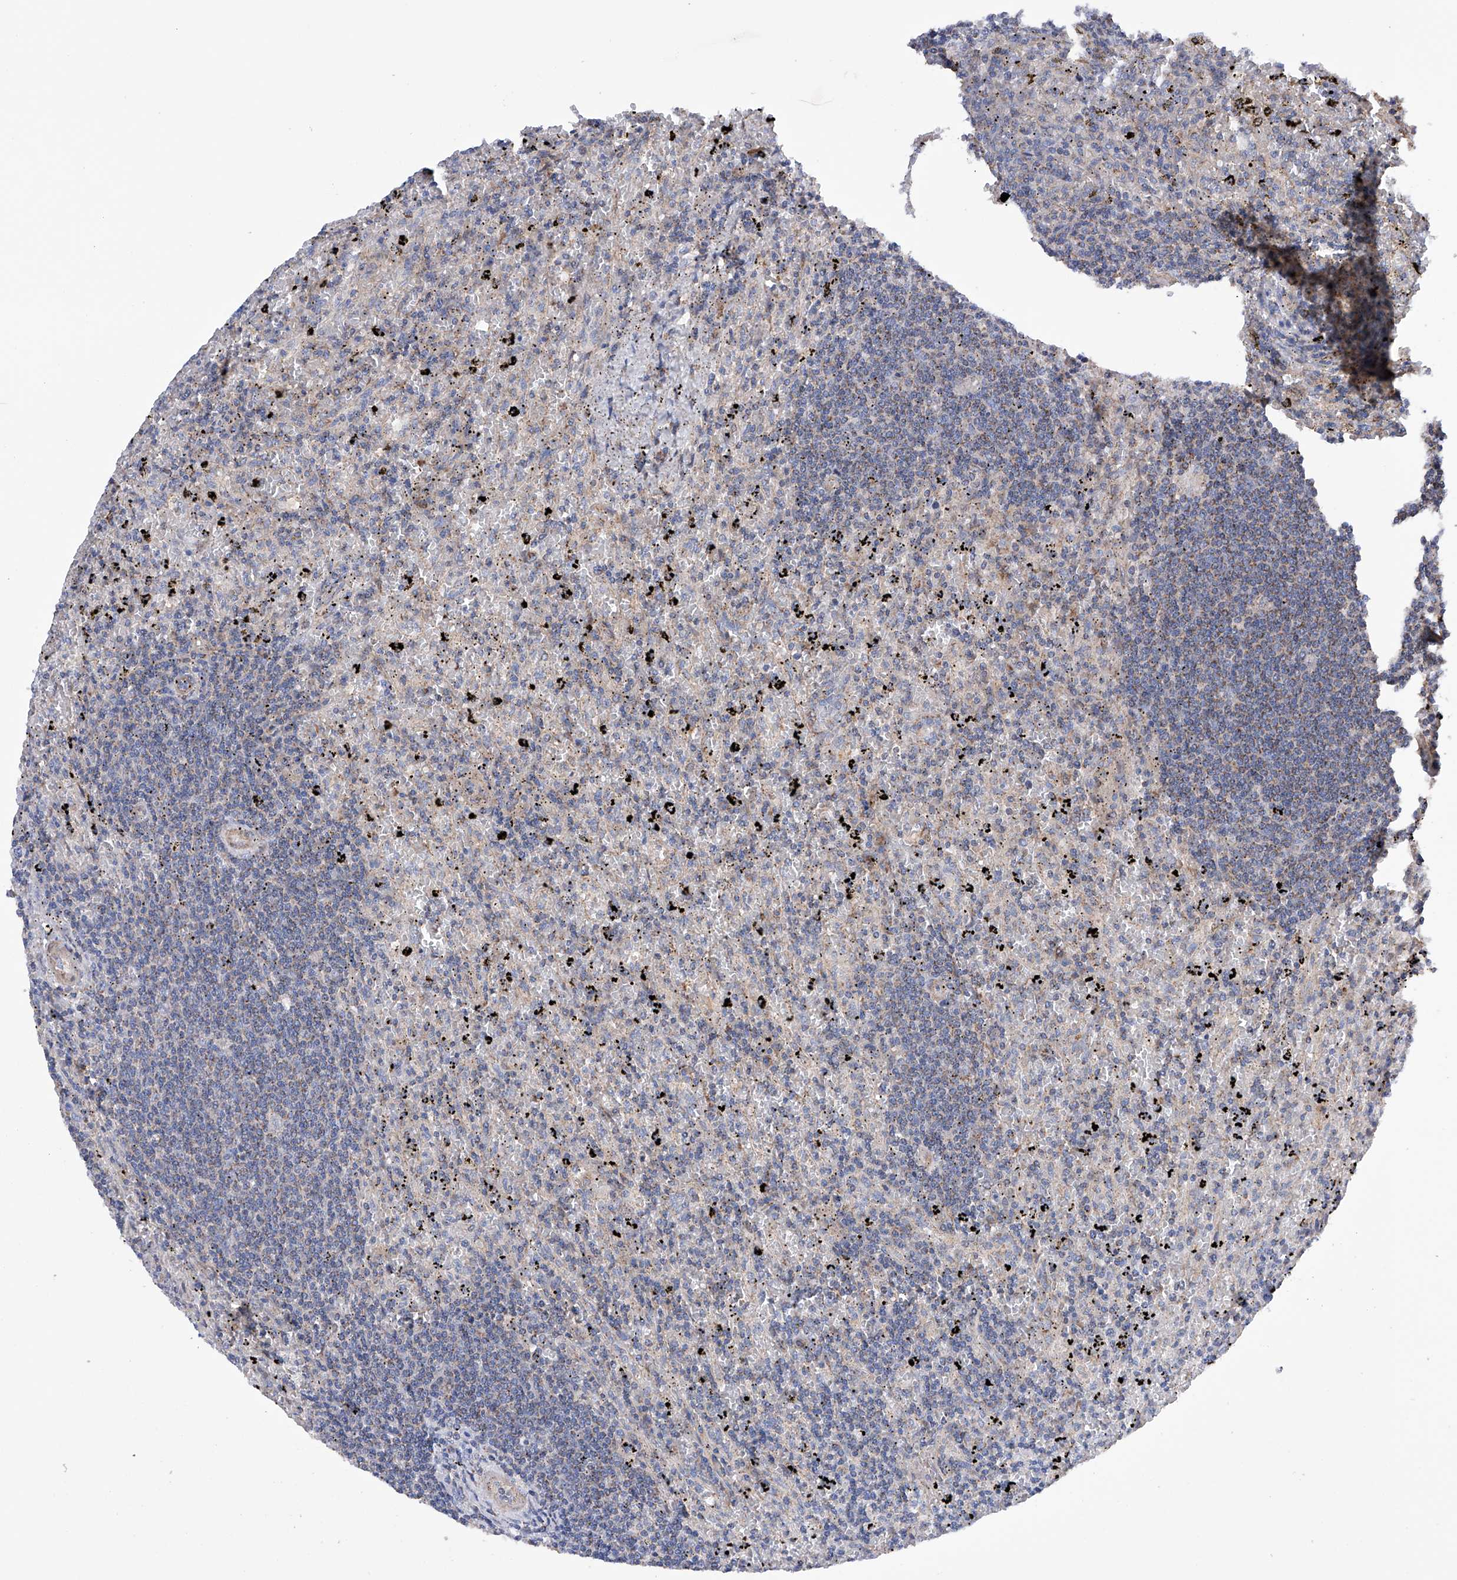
{"staining": {"intensity": "weak", "quantity": "<25%", "location": "cytoplasmic/membranous"}, "tissue": "lymphoma", "cell_type": "Tumor cells", "image_type": "cancer", "snomed": [{"axis": "morphology", "description": "Malignant lymphoma, non-Hodgkin's type, Low grade"}, {"axis": "topography", "description": "Spleen"}], "caption": "This is an IHC photomicrograph of human lymphoma. There is no staining in tumor cells.", "gene": "EFCAB2", "patient": {"sex": "male", "age": 76}}